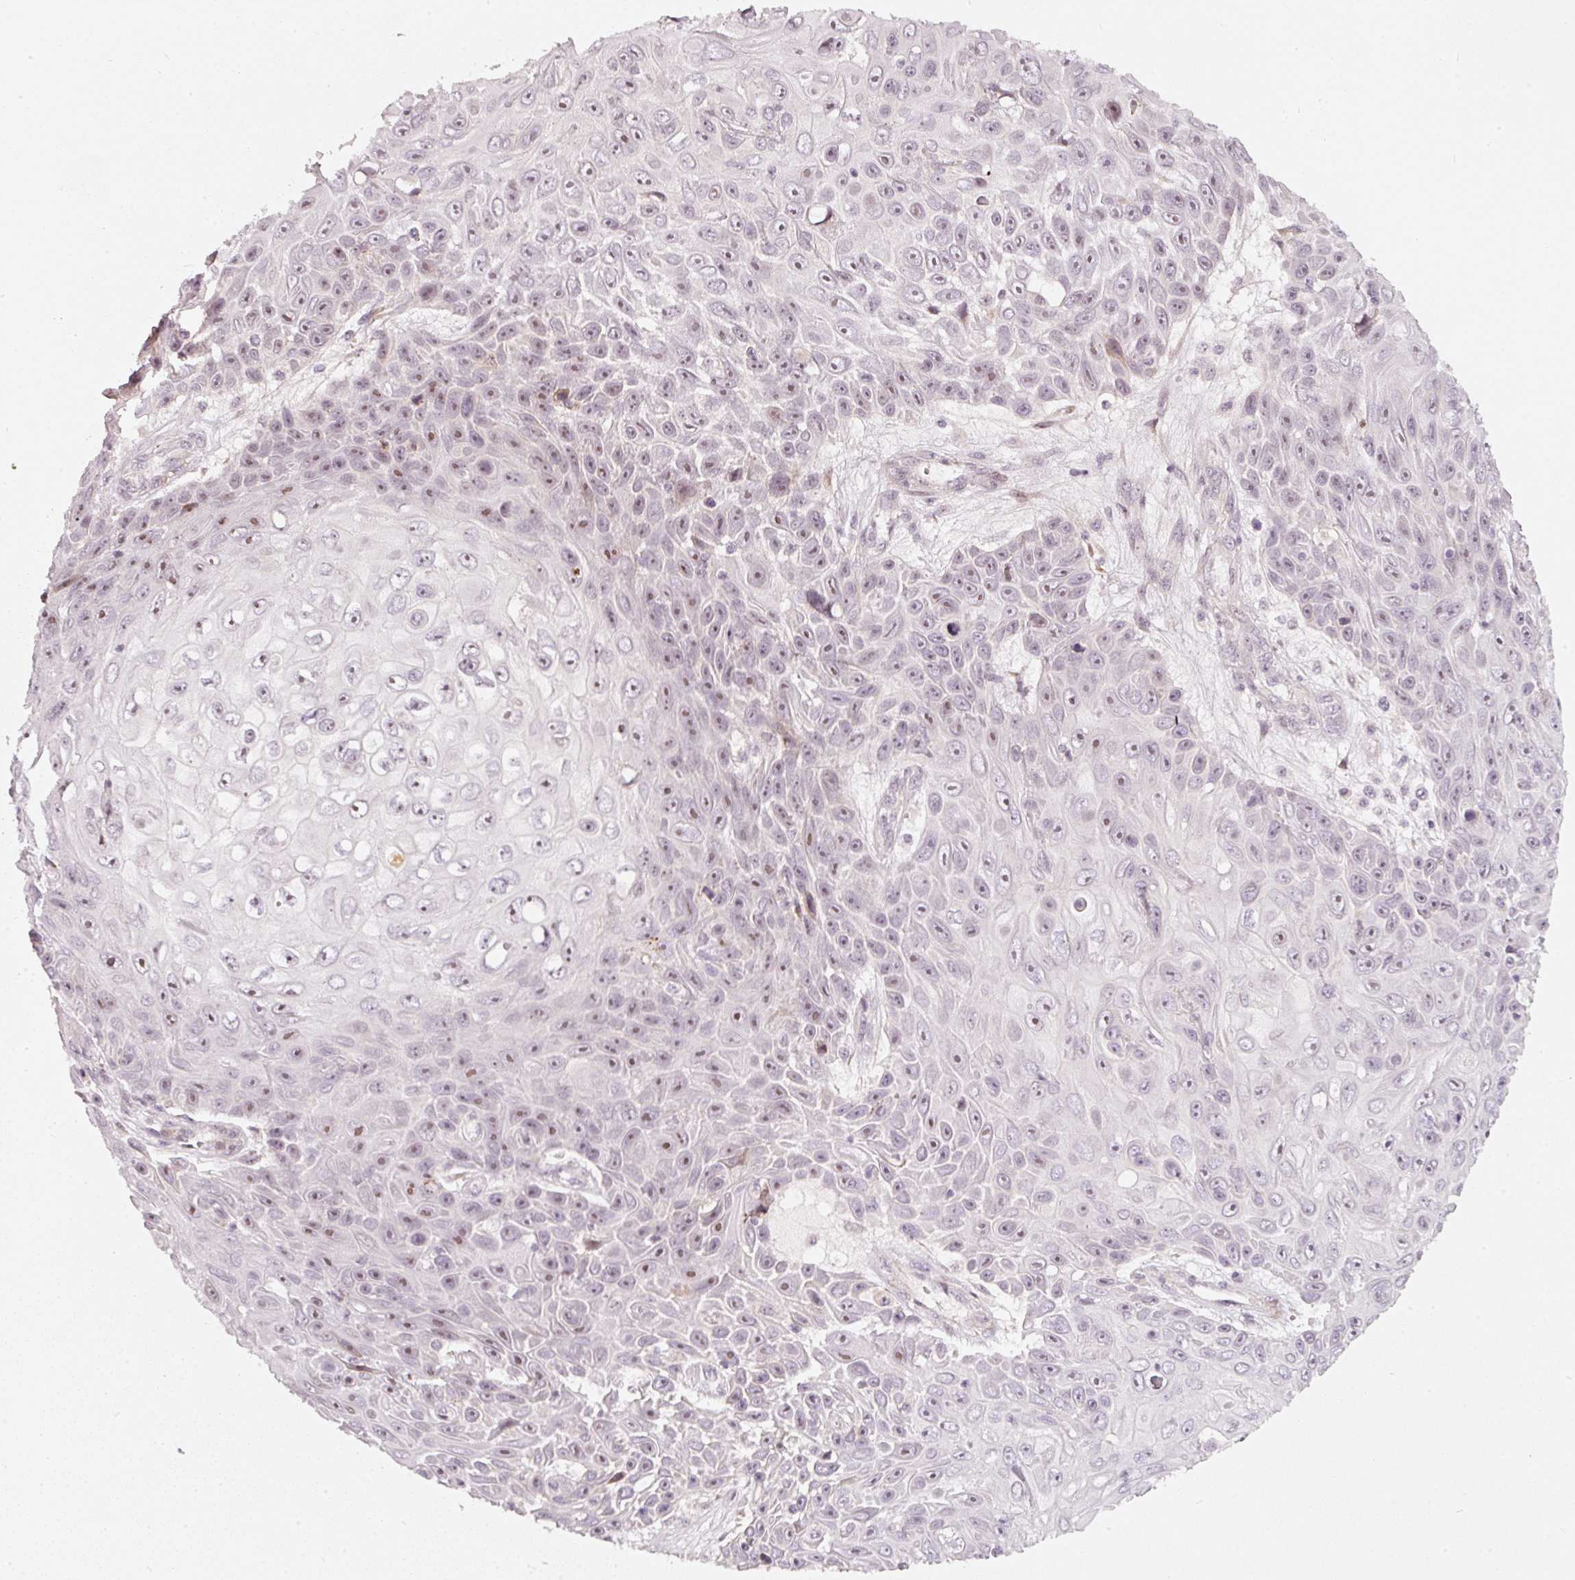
{"staining": {"intensity": "weak", "quantity": "25%-75%", "location": "nuclear"}, "tissue": "skin cancer", "cell_type": "Tumor cells", "image_type": "cancer", "snomed": [{"axis": "morphology", "description": "Squamous cell carcinoma, NOS"}, {"axis": "topography", "description": "Skin"}], "caption": "Protein analysis of squamous cell carcinoma (skin) tissue reveals weak nuclear expression in approximately 25%-75% of tumor cells. (IHC, brightfield microscopy, high magnification).", "gene": "MXRA8", "patient": {"sex": "male", "age": 82}}